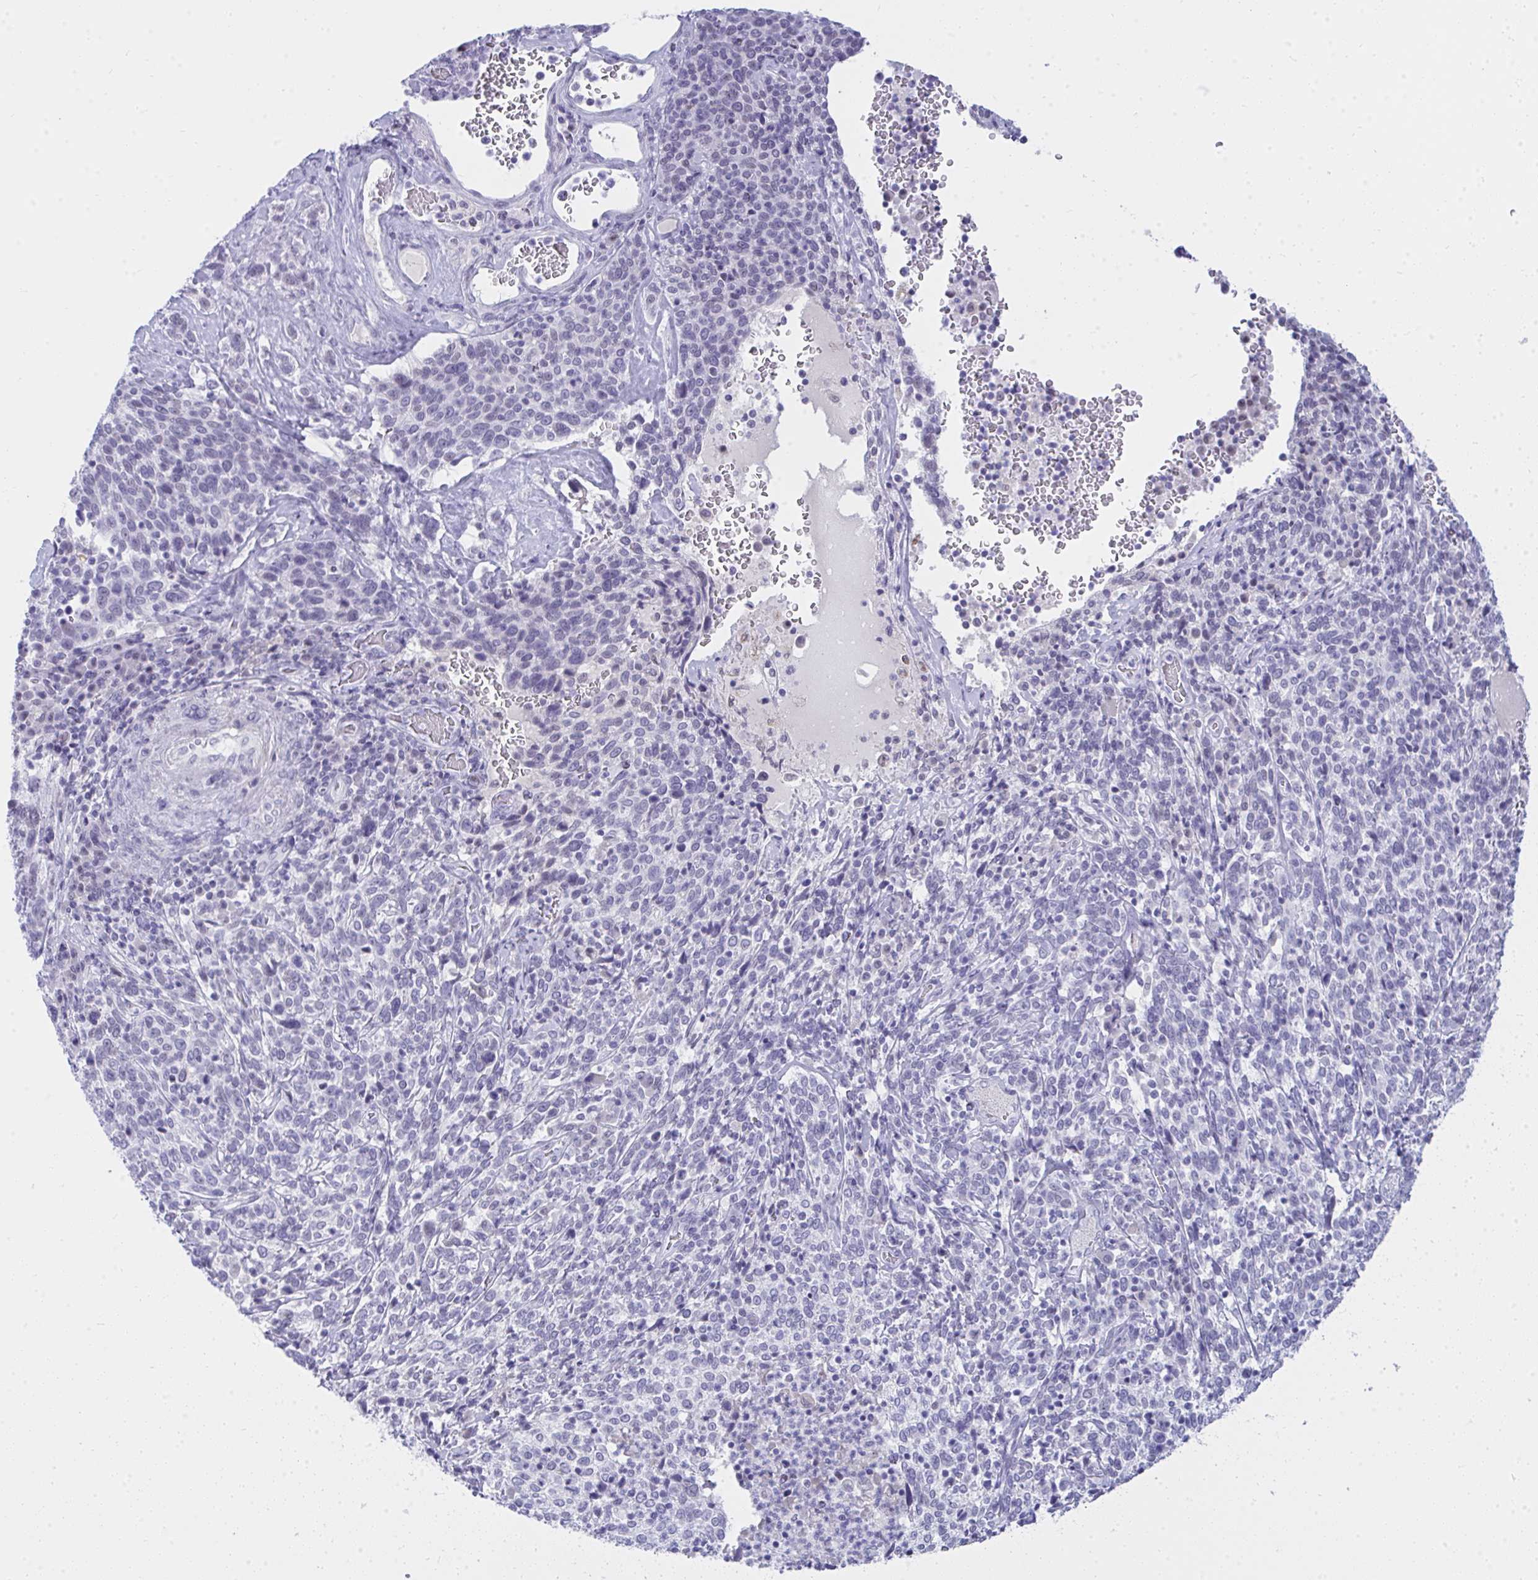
{"staining": {"intensity": "negative", "quantity": "none", "location": "none"}, "tissue": "cervical cancer", "cell_type": "Tumor cells", "image_type": "cancer", "snomed": [{"axis": "morphology", "description": "Squamous cell carcinoma, NOS"}, {"axis": "topography", "description": "Cervix"}], "caption": "A high-resolution micrograph shows immunohistochemistry staining of squamous cell carcinoma (cervical), which reveals no significant staining in tumor cells. Nuclei are stained in blue.", "gene": "OR5F1", "patient": {"sex": "female", "age": 46}}